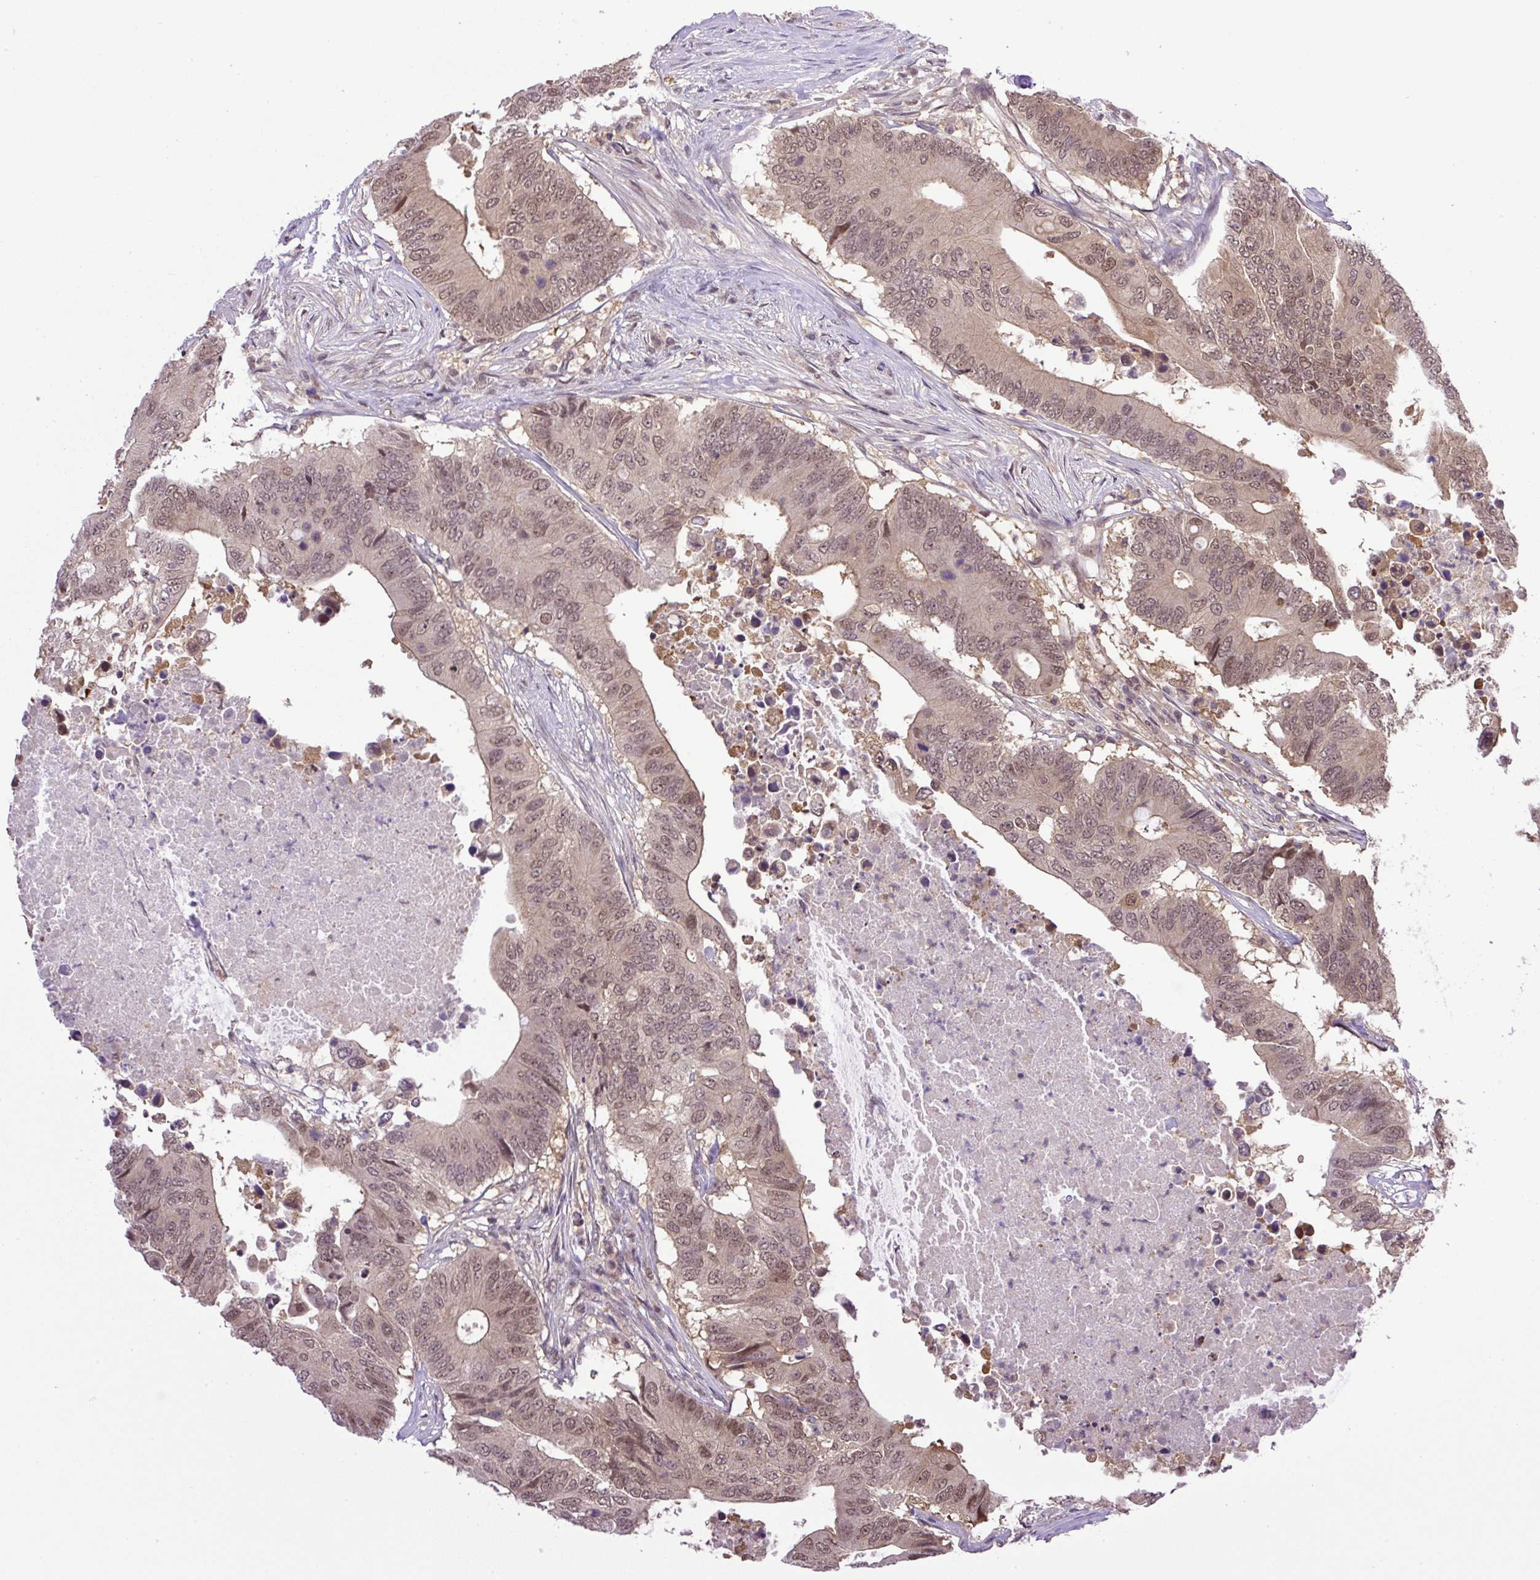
{"staining": {"intensity": "moderate", "quantity": ">75%", "location": "cytoplasmic/membranous,nuclear"}, "tissue": "colorectal cancer", "cell_type": "Tumor cells", "image_type": "cancer", "snomed": [{"axis": "morphology", "description": "Adenocarcinoma, NOS"}, {"axis": "topography", "description": "Colon"}], "caption": "The histopathology image exhibits staining of colorectal cancer (adenocarcinoma), revealing moderate cytoplasmic/membranous and nuclear protein staining (brown color) within tumor cells.", "gene": "SGTA", "patient": {"sex": "male", "age": 71}}